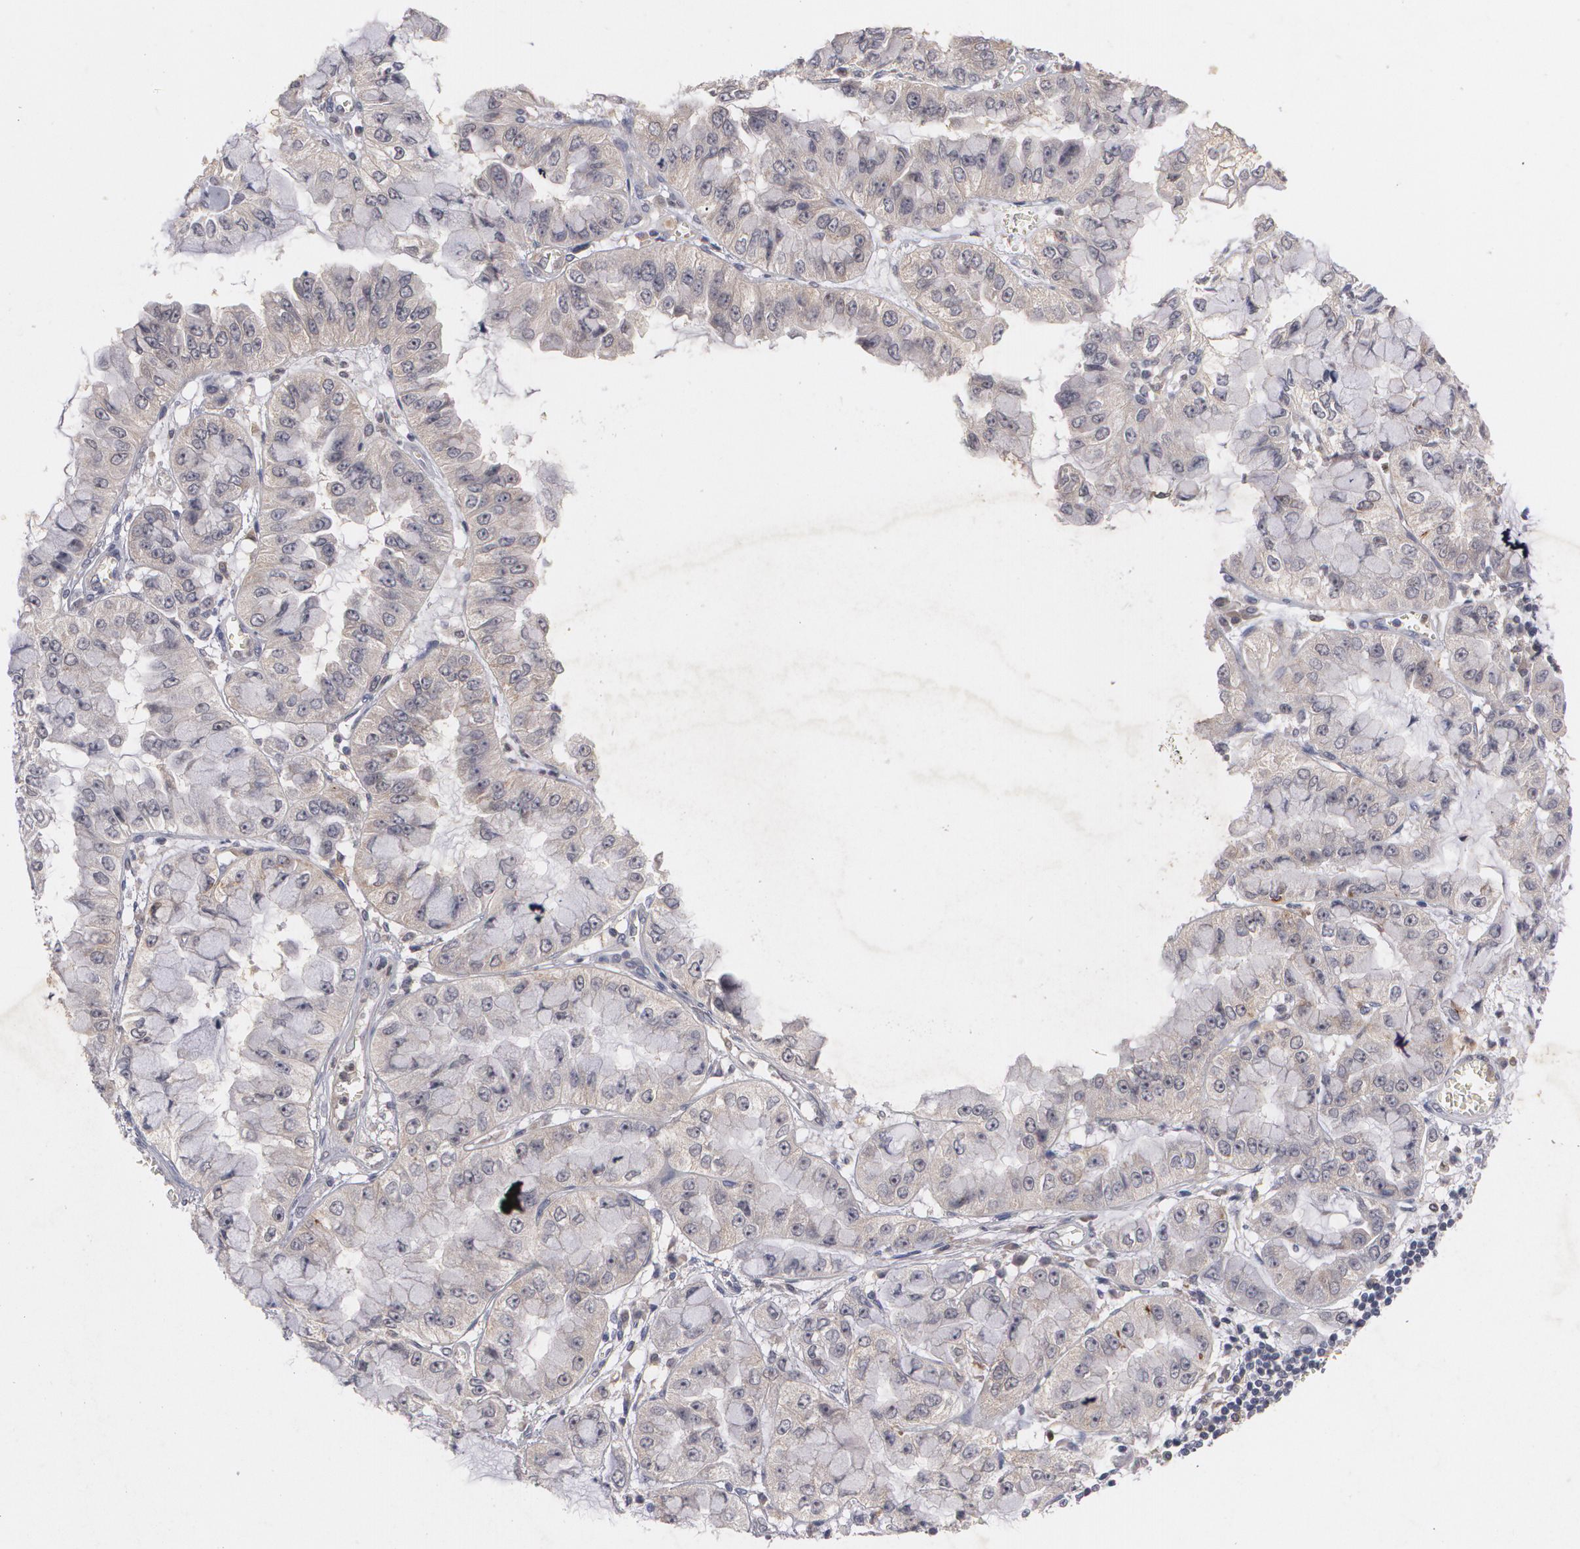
{"staining": {"intensity": "weak", "quantity": "<25%", "location": "cytoplasmic/membranous"}, "tissue": "liver cancer", "cell_type": "Tumor cells", "image_type": "cancer", "snomed": [{"axis": "morphology", "description": "Cholangiocarcinoma"}, {"axis": "topography", "description": "Liver"}], "caption": "Micrograph shows no protein positivity in tumor cells of liver cancer (cholangiocarcinoma) tissue.", "gene": "HTT", "patient": {"sex": "female", "age": 79}}